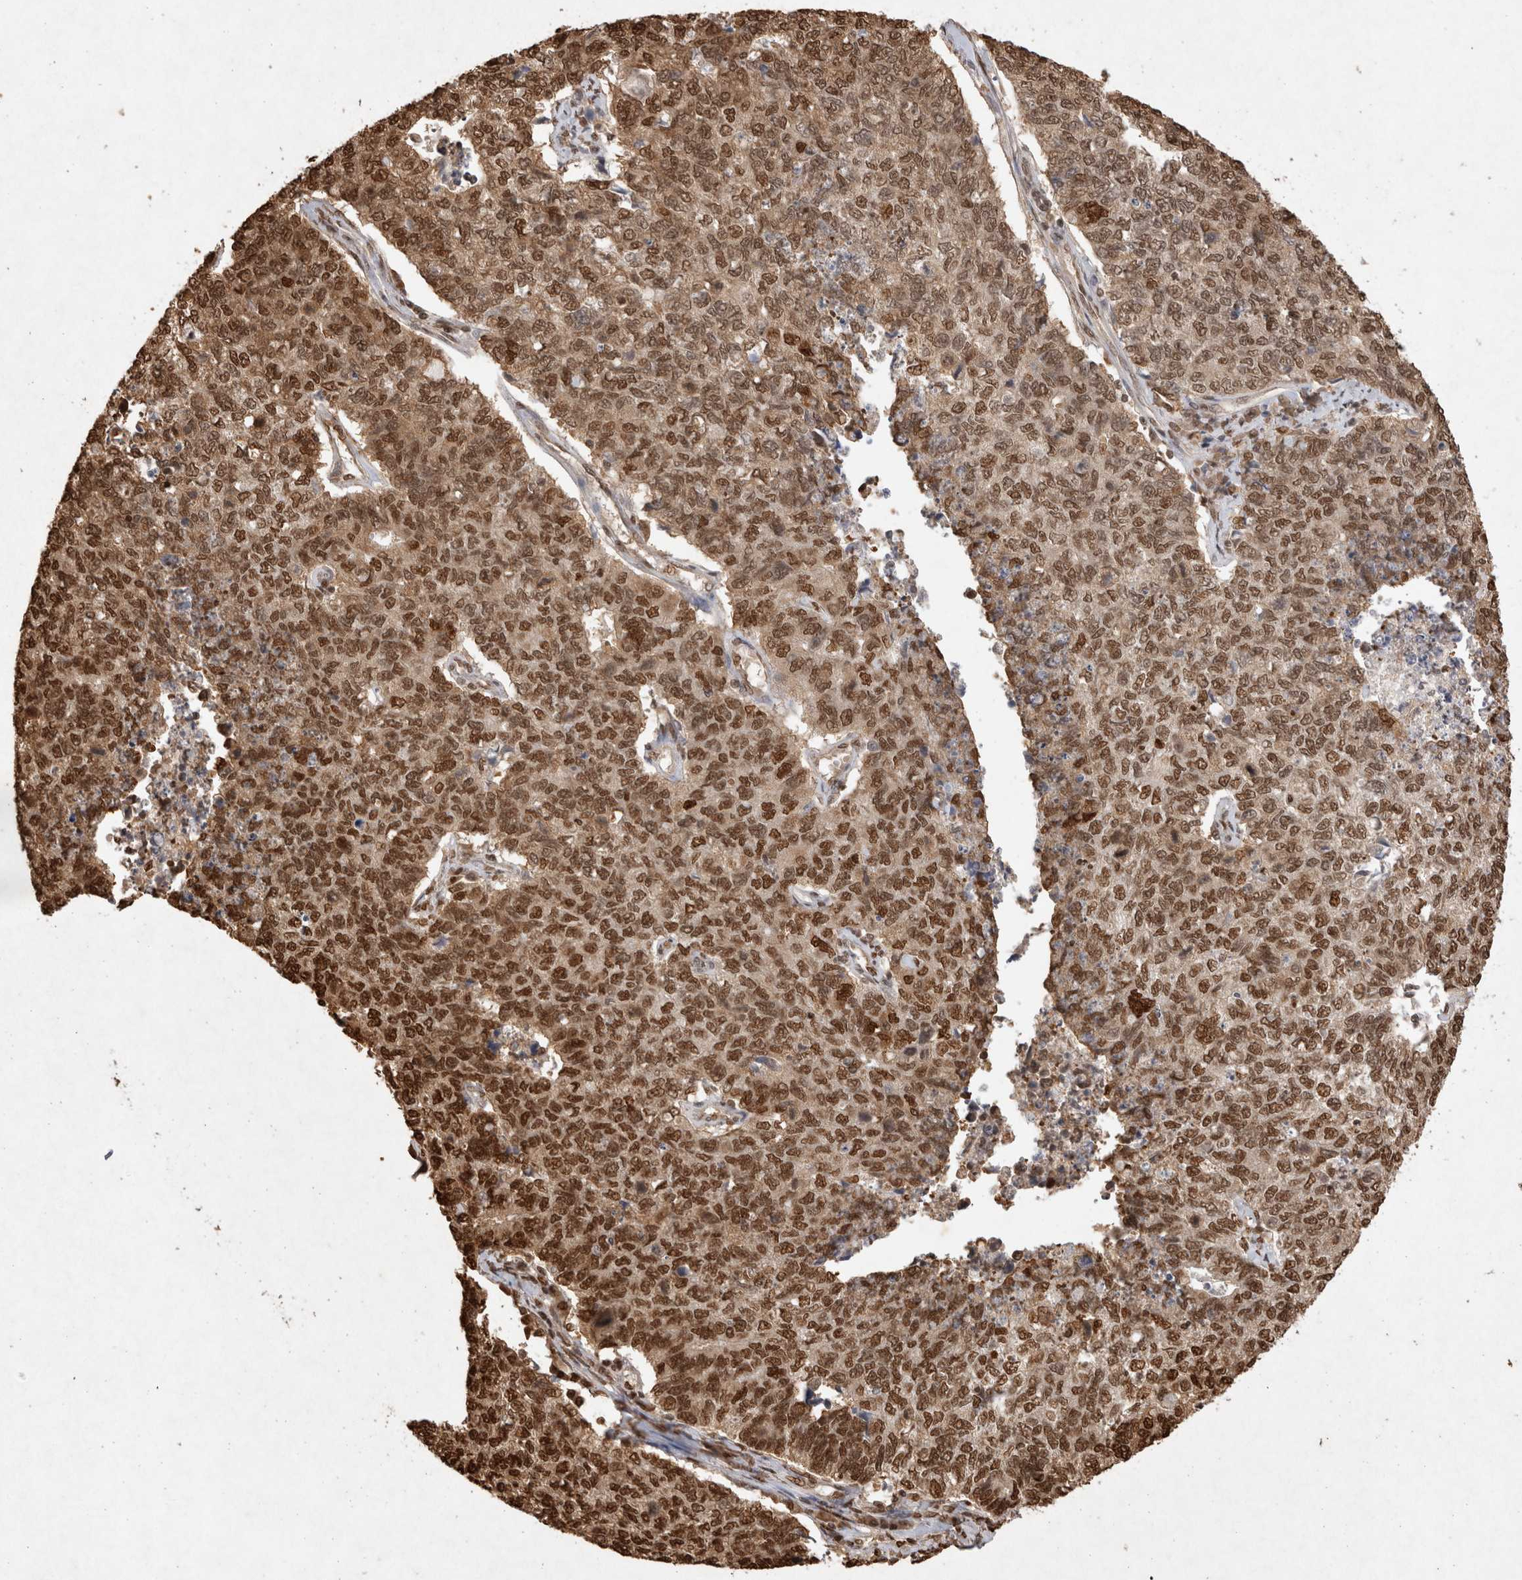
{"staining": {"intensity": "moderate", "quantity": ">75%", "location": "cytoplasmic/membranous,nuclear"}, "tissue": "cervical cancer", "cell_type": "Tumor cells", "image_type": "cancer", "snomed": [{"axis": "morphology", "description": "Squamous cell carcinoma, NOS"}, {"axis": "topography", "description": "Cervix"}], "caption": "Cervical cancer (squamous cell carcinoma) was stained to show a protein in brown. There is medium levels of moderate cytoplasmic/membranous and nuclear positivity in about >75% of tumor cells. (IHC, brightfield microscopy, high magnification).", "gene": "HDGF", "patient": {"sex": "female", "age": 63}}